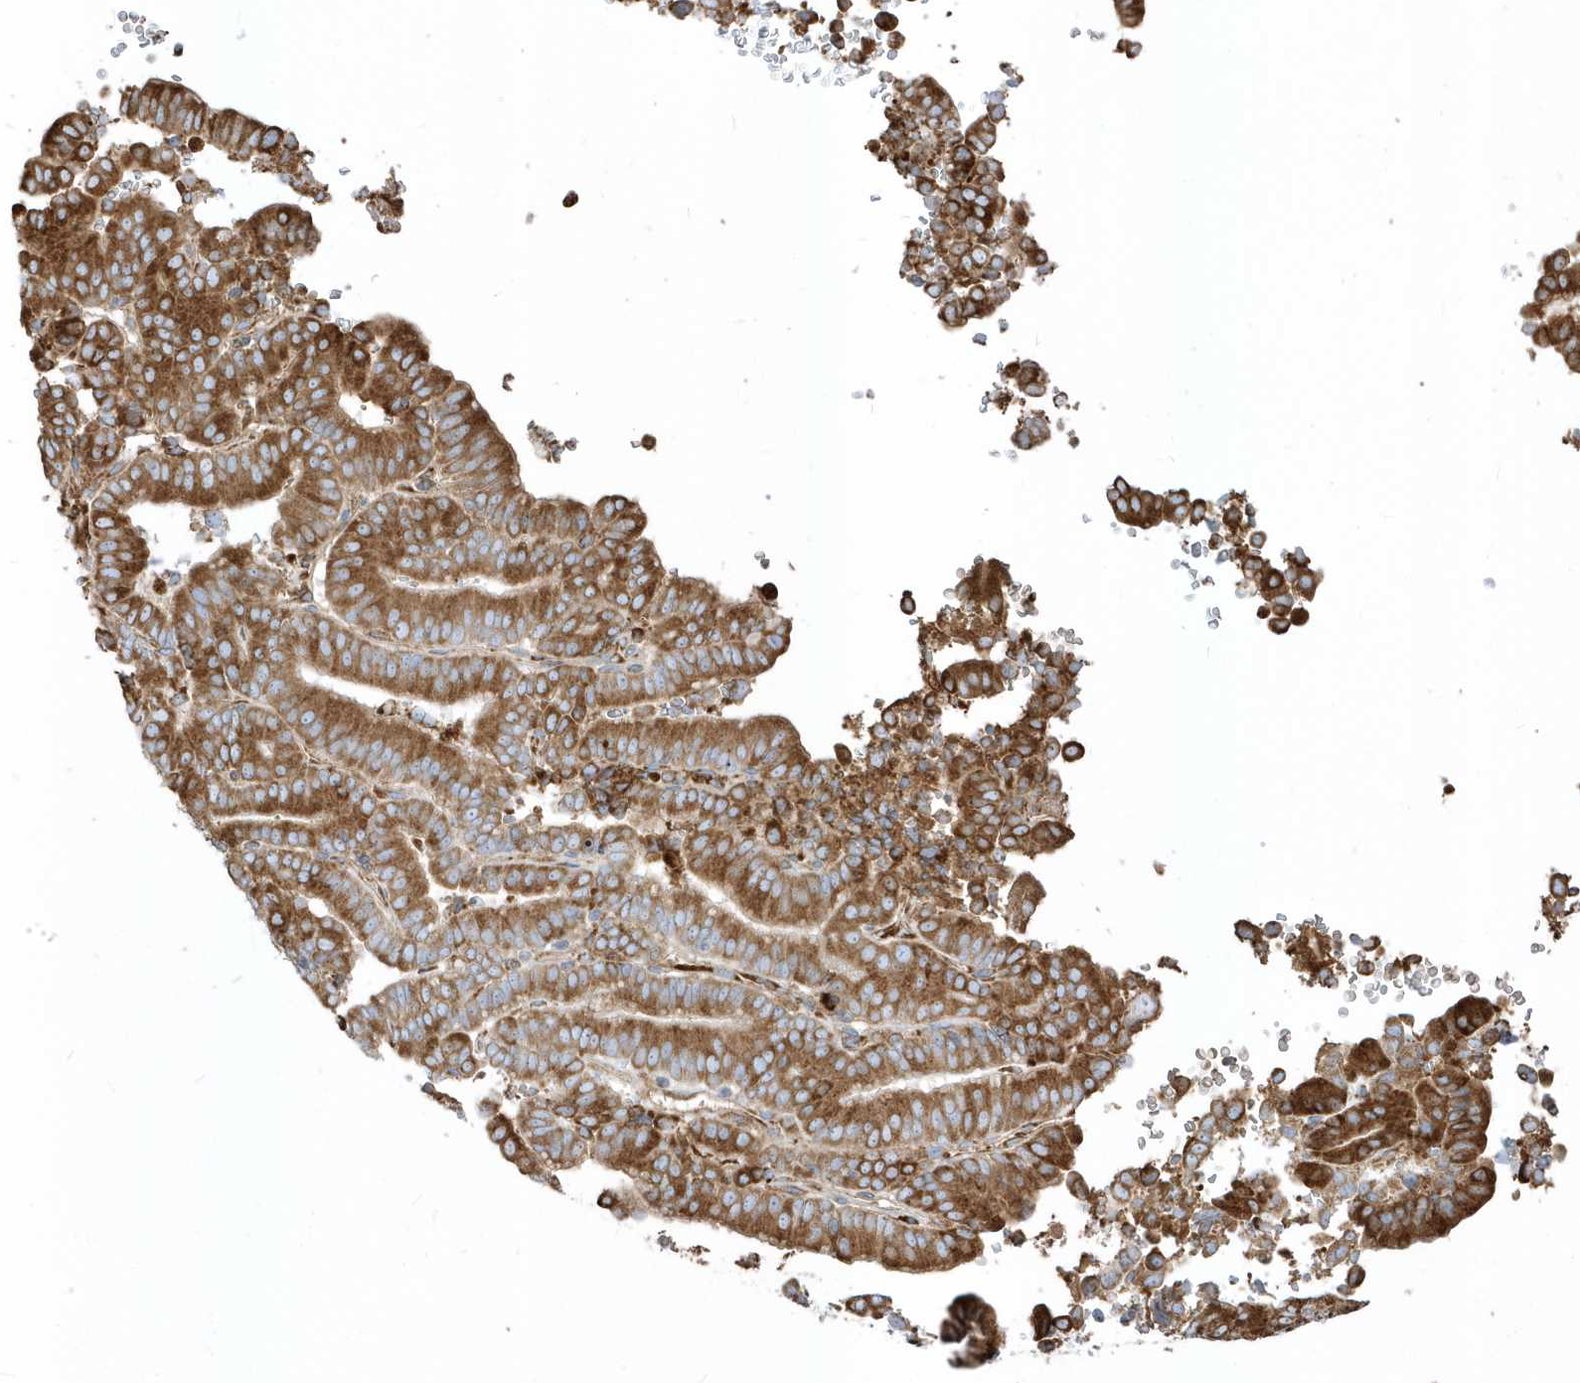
{"staining": {"intensity": "strong", "quantity": ">75%", "location": "cytoplasmic/membranous"}, "tissue": "liver cancer", "cell_type": "Tumor cells", "image_type": "cancer", "snomed": [{"axis": "morphology", "description": "Cholangiocarcinoma"}, {"axis": "topography", "description": "Liver"}], "caption": "There is high levels of strong cytoplasmic/membranous positivity in tumor cells of liver cancer, as demonstrated by immunohistochemical staining (brown color).", "gene": "PDIA6", "patient": {"sex": "female", "age": 75}}